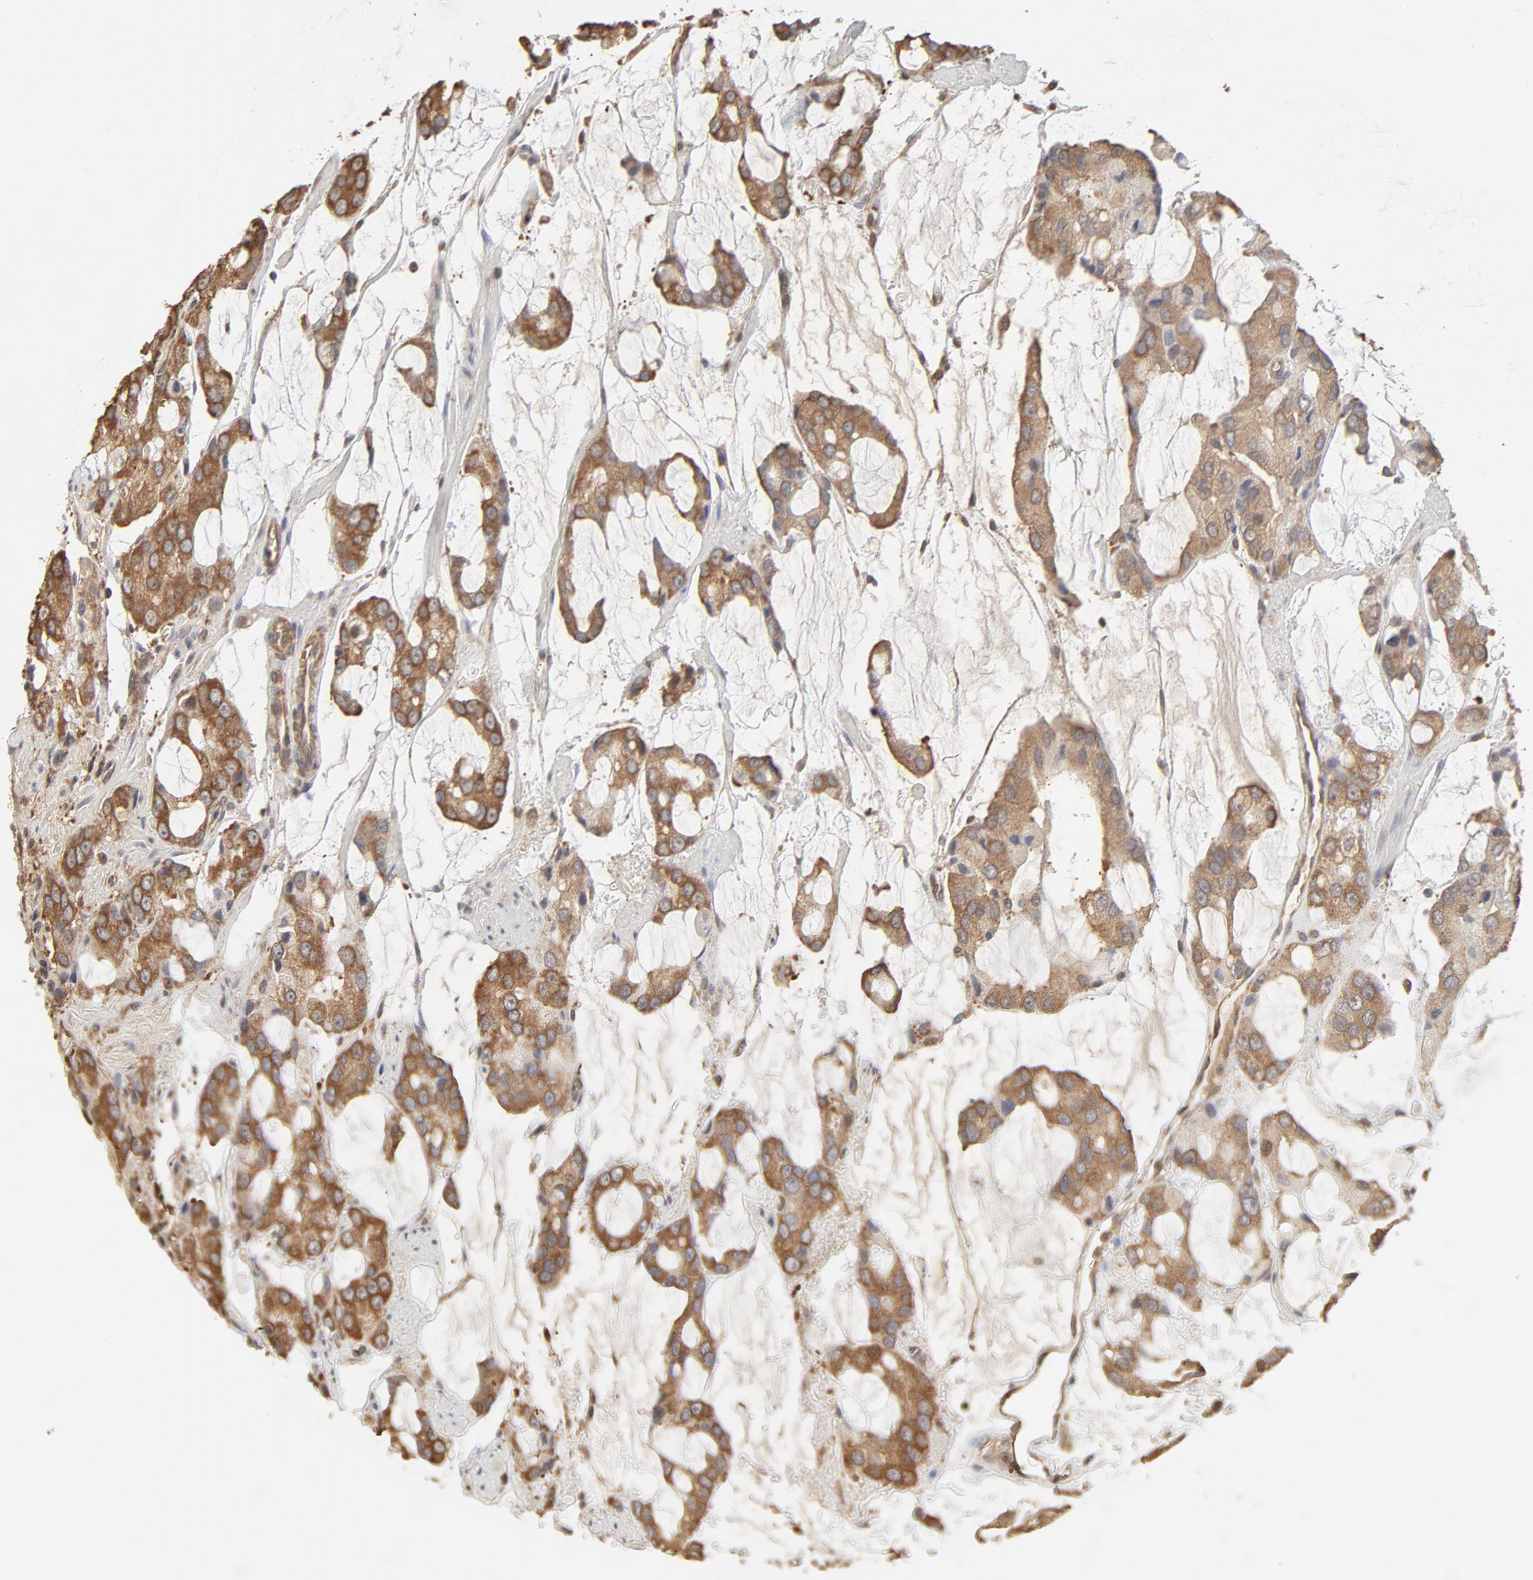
{"staining": {"intensity": "moderate", "quantity": ">75%", "location": "cytoplasmic/membranous"}, "tissue": "prostate cancer", "cell_type": "Tumor cells", "image_type": "cancer", "snomed": [{"axis": "morphology", "description": "Adenocarcinoma, High grade"}, {"axis": "topography", "description": "Prostate"}], "caption": "Prostate adenocarcinoma (high-grade) tissue displays moderate cytoplasmic/membranous positivity in about >75% of tumor cells (DAB IHC with brightfield microscopy, high magnification).", "gene": "PPP2CA", "patient": {"sex": "male", "age": 67}}